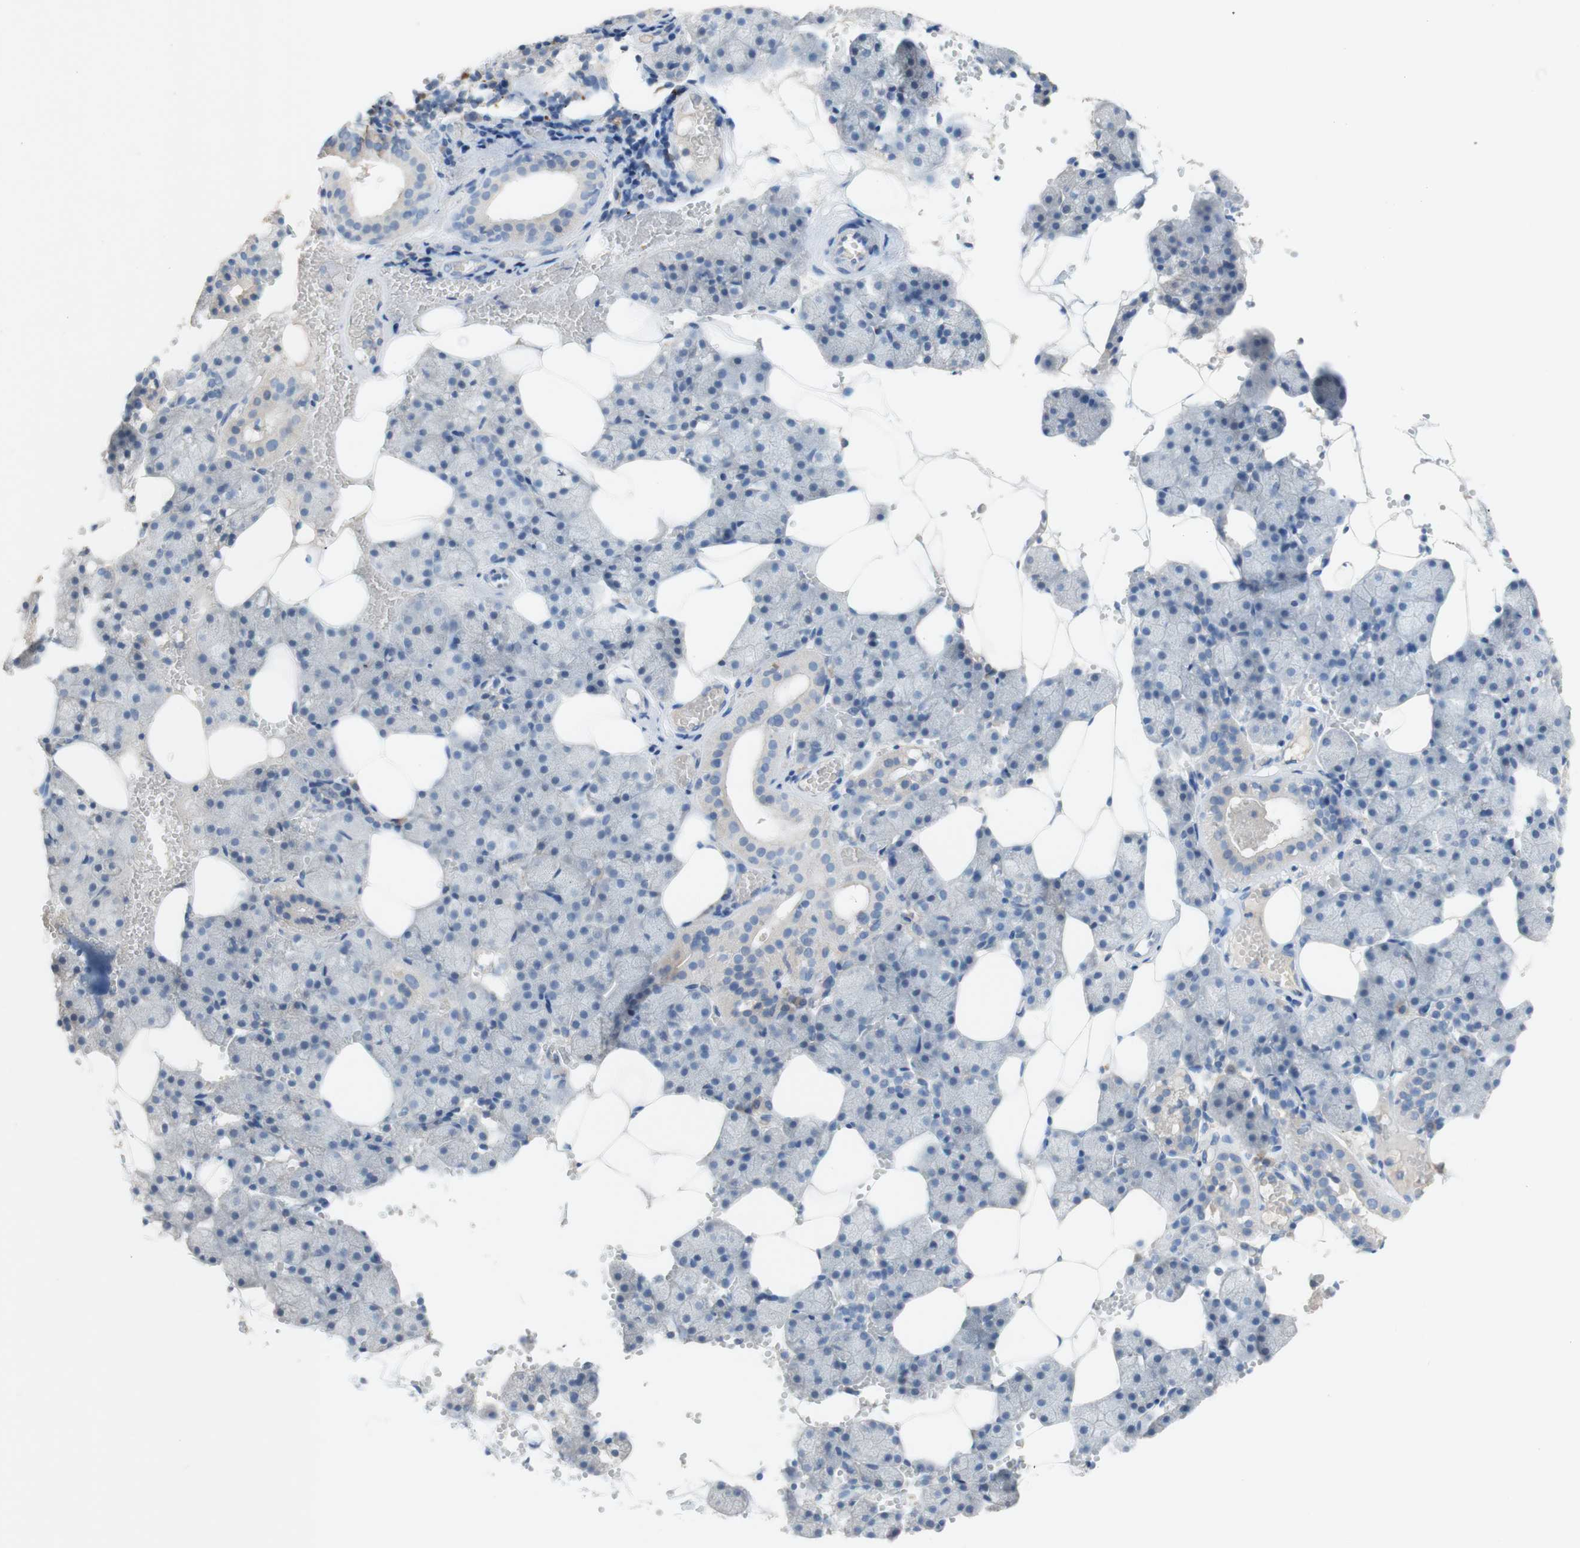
{"staining": {"intensity": "weak", "quantity": "<25%", "location": "cytoplasmic/membranous"}, "tissue": "salivary gland", "cell_type": "Glandular cells", "image_type": "normal", "snomed": [{"axis": "morphology", "description": "Normal tissue, NOS"}, {"axis": "topography", "description": "Salivary gland"}], "caption": "Immunohistochemical staining of unremarkable salivary gland exhibits no significant positivity in glandular cells.", "gene": "PACSIN1", "patient": {"sex": "male", "age": 62}}